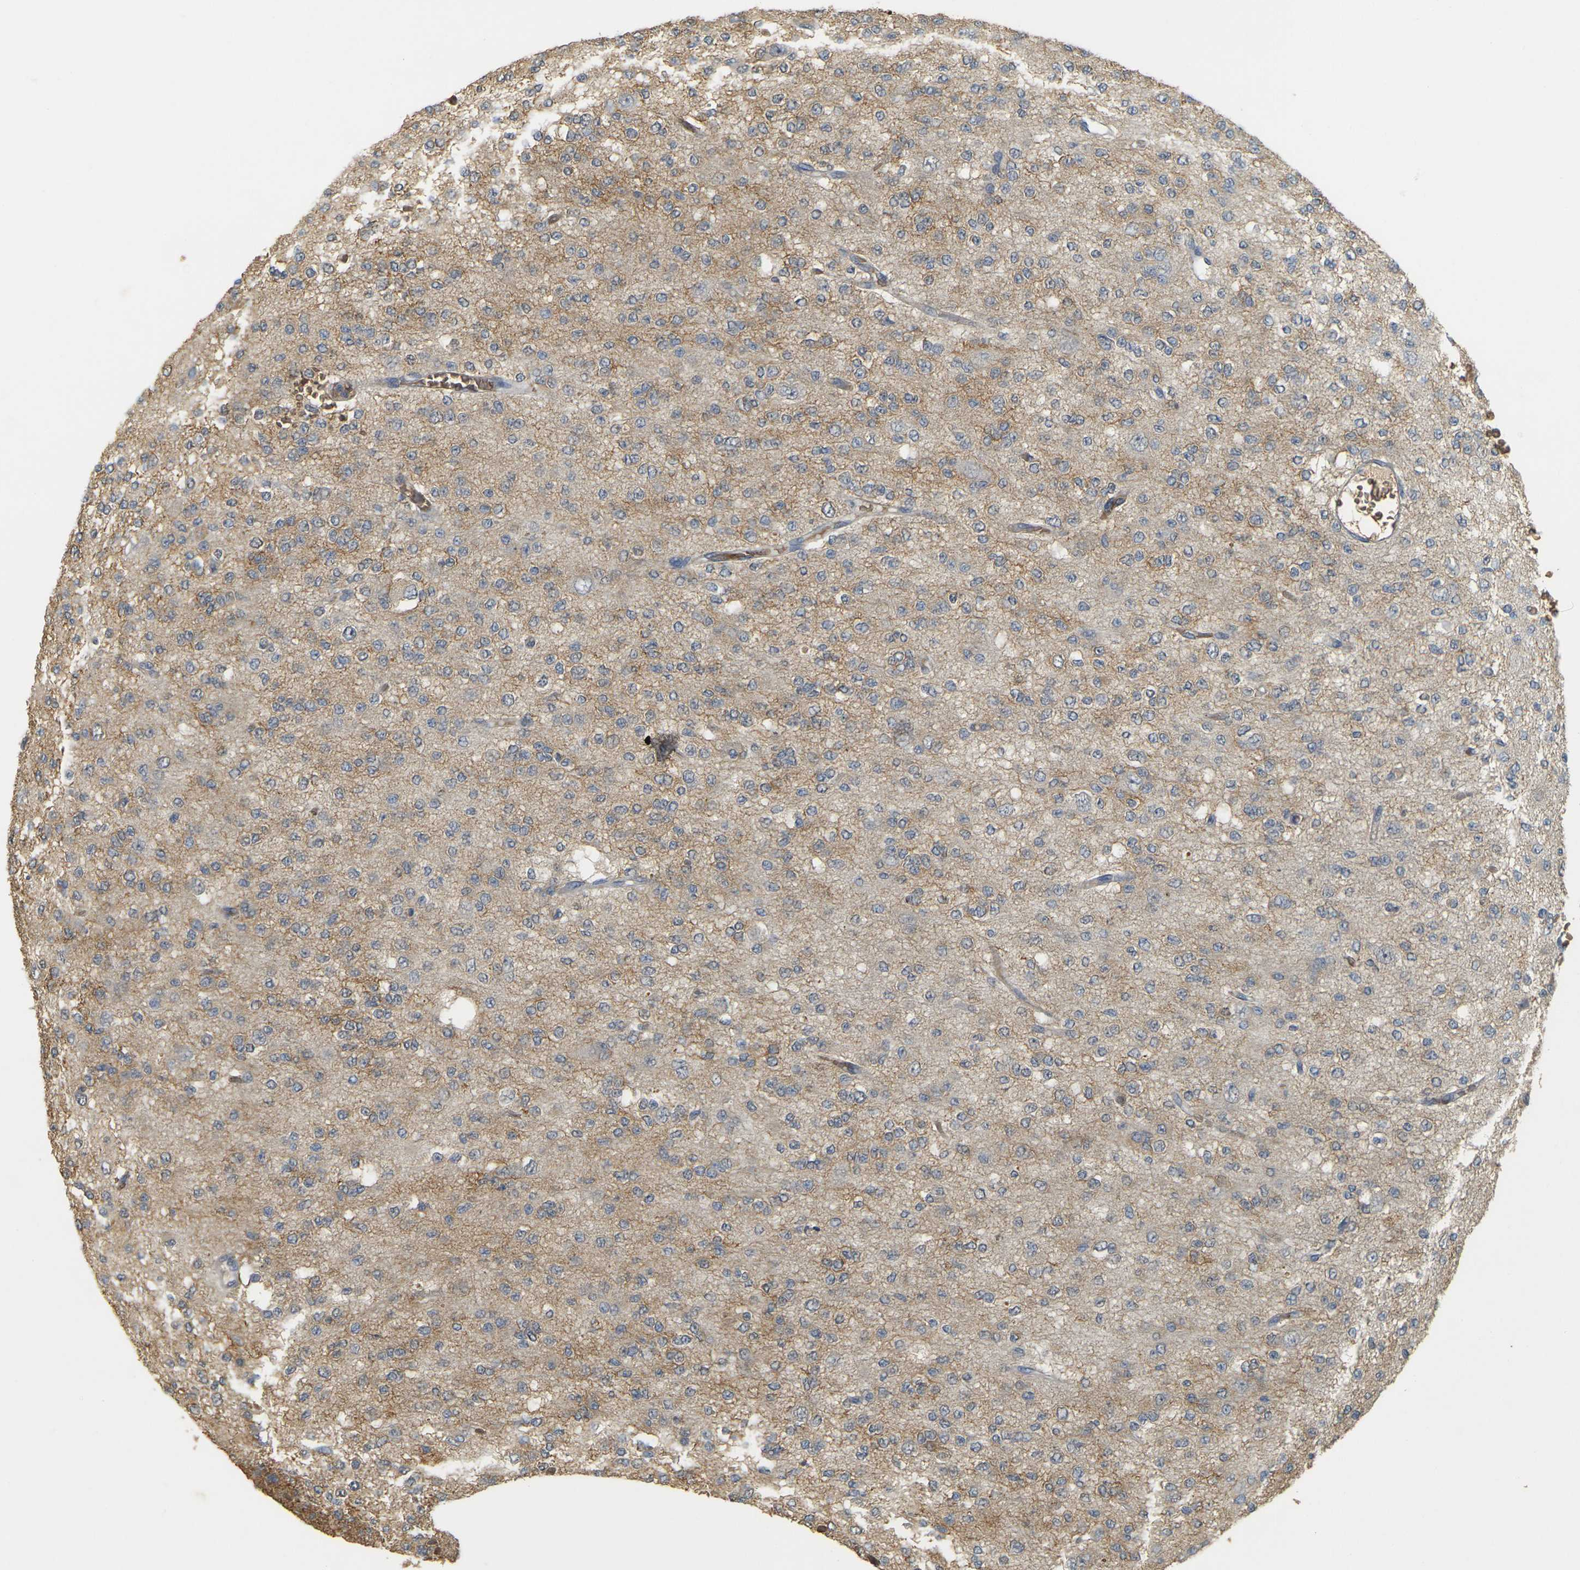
{"staining": {"intensity": "weak", "quantity": ">75%", "location": "cytoplasmic/membranous"}, "tissue": "glioma", "cell_type": "Tumor cells", "image_type": "cancer", "snomed": [{"axis": "morphology", "description": "Glioma, malignant, Low grade"}, {"axis": "topography", "description": "Brain"}], "caption": "A high-resolution histopathology image shows immunohistochemistry (IHC) staining of low-grade glioma (malignant), which displays weak cytoplasmic/membranous staining in approximately >75% of tumor cells.", "gene": "MEGF9", "patient": {"sex": "male", "age": 38}}